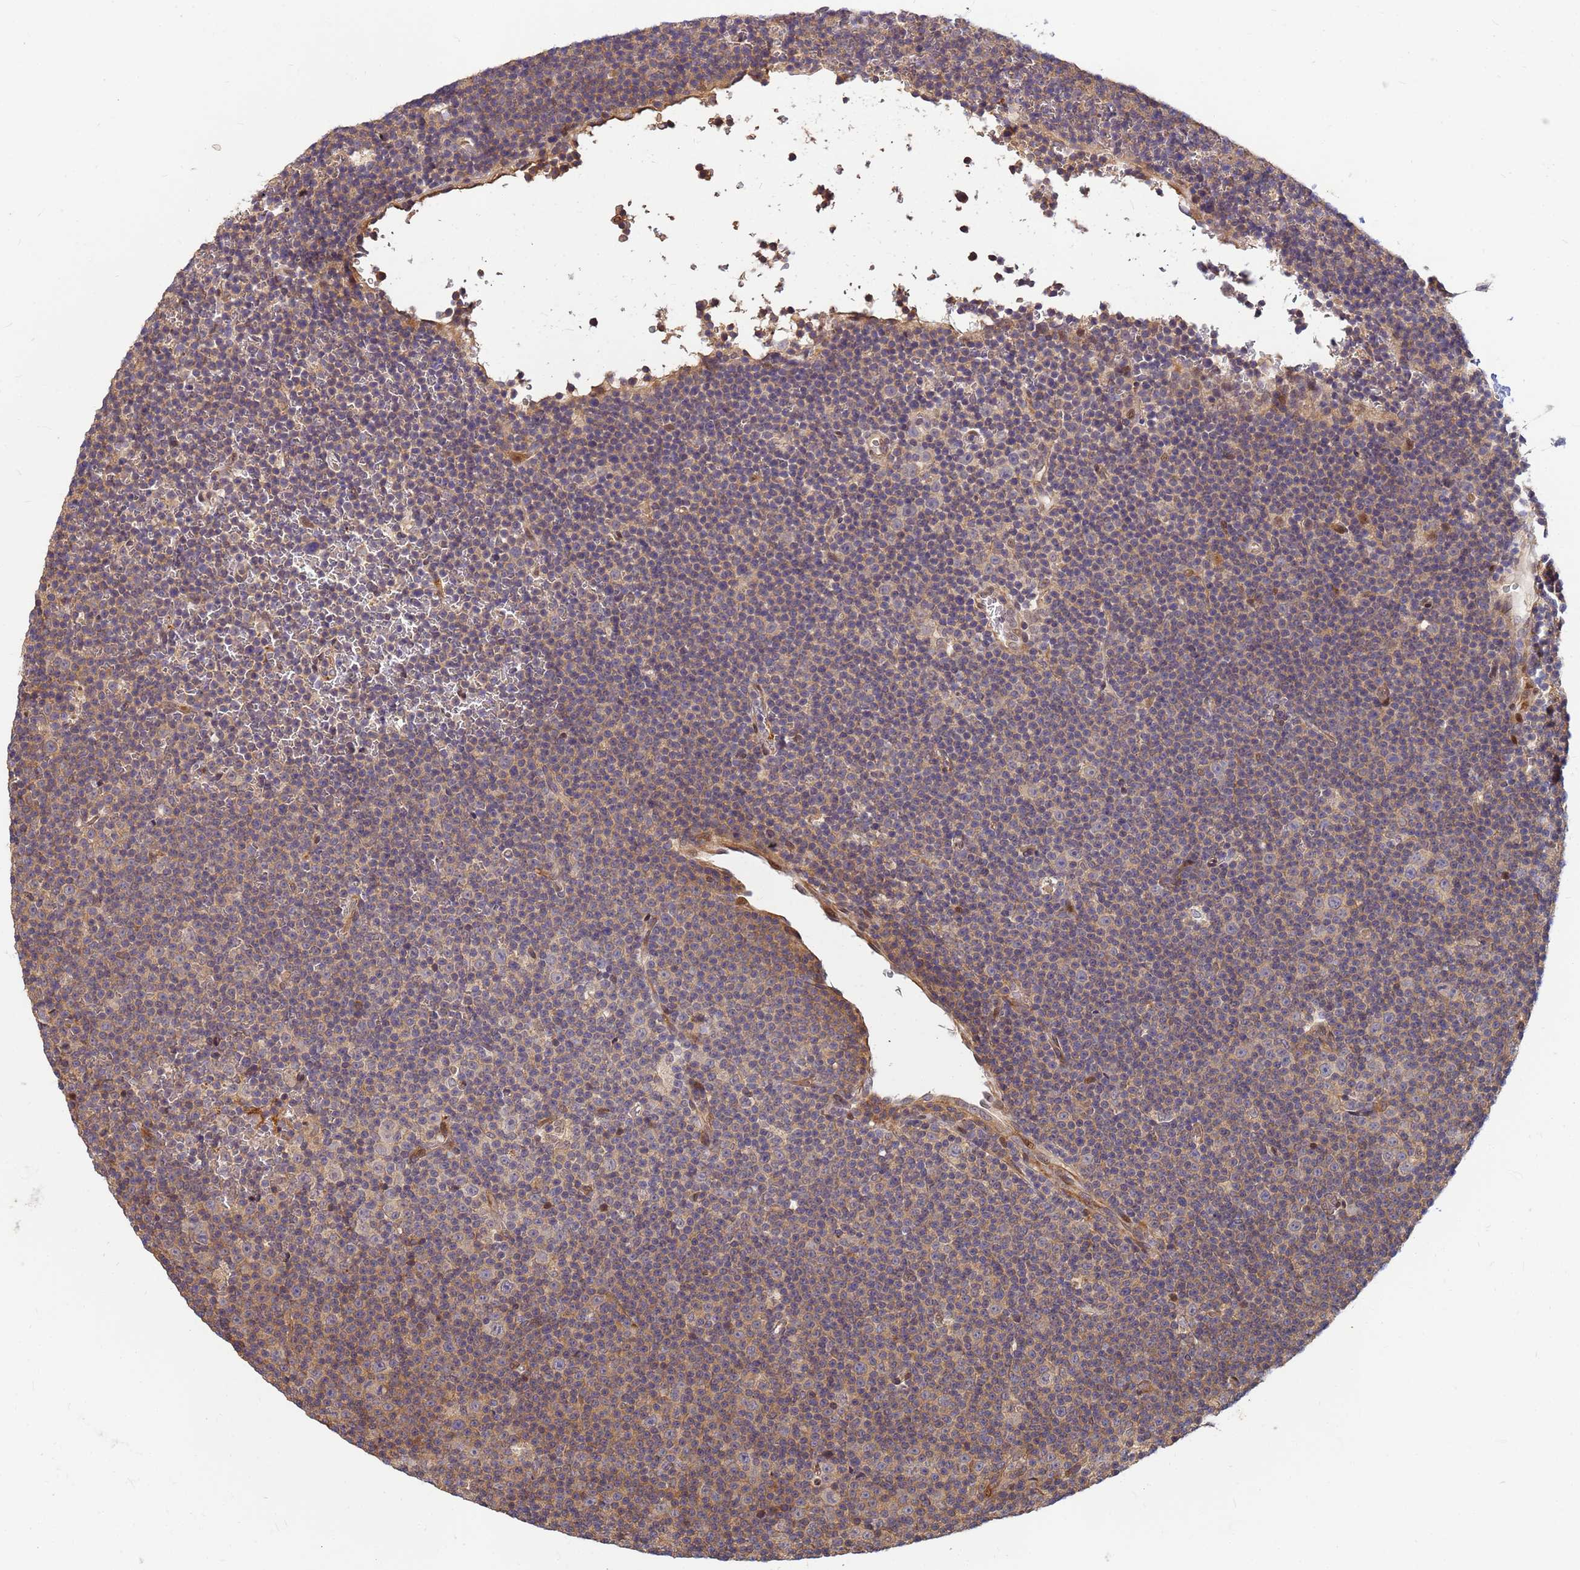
{"staining": {"intensity": "negative", "quantity": "none", "location": "none"}, "tissue": "lymphoma", "cell_type": "Tumor cells", "image_type": "cancer", "snomed": [{"axis": "morphology", "description": "Malignant lymphoma, non-Hodgkin's type, Low grade"}, {"axis": "topography", "description": "Lymph node"}], "caption": "DAB (3,3'-diaminobenzidine) immunohistochemical staining of lymphoma exhibits no significant staining in tumor cells.", "gene": "DUS4L", "patient": {"sex": "female", "age": 67}}